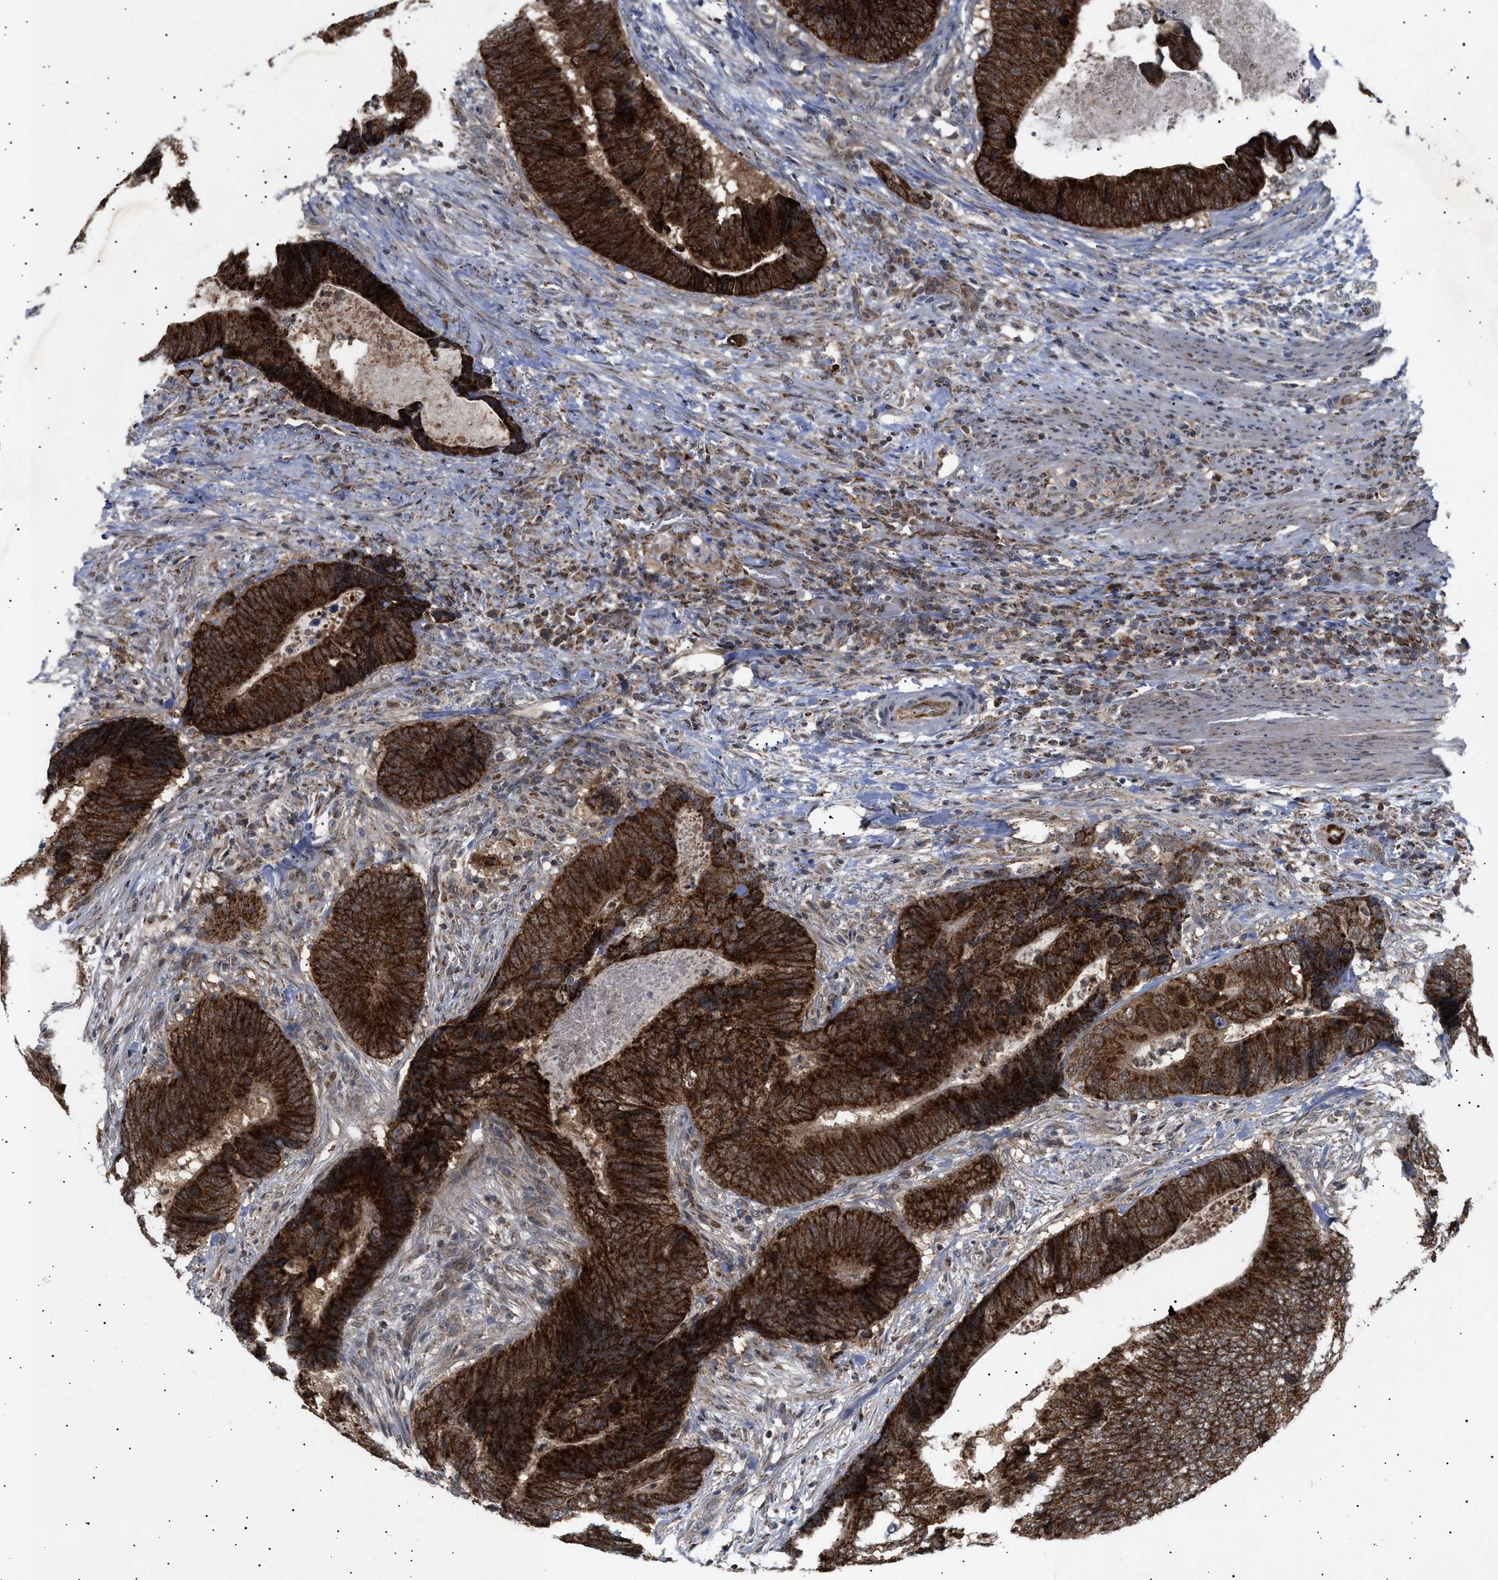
{"staining": {"intensity": "strong", "quantity": ">75%", "location": "cytoplasmic/membranous"}, "tissue": "colorectal cancer", "cell_type": "Tumor cells", "image_type": "cancer", "snomed": [{"axis": "morphology", "description": "Adenocarcinoma, NOS"}, {"axis": "topography", "description": "Colon"}], "caption": "Human adenocarcinoma (colorectal) stained with a protein marker exhibits strong staining in tumor cells.", "gene": "SIRT5", "patient": {"sex": "male", "age": 56}}